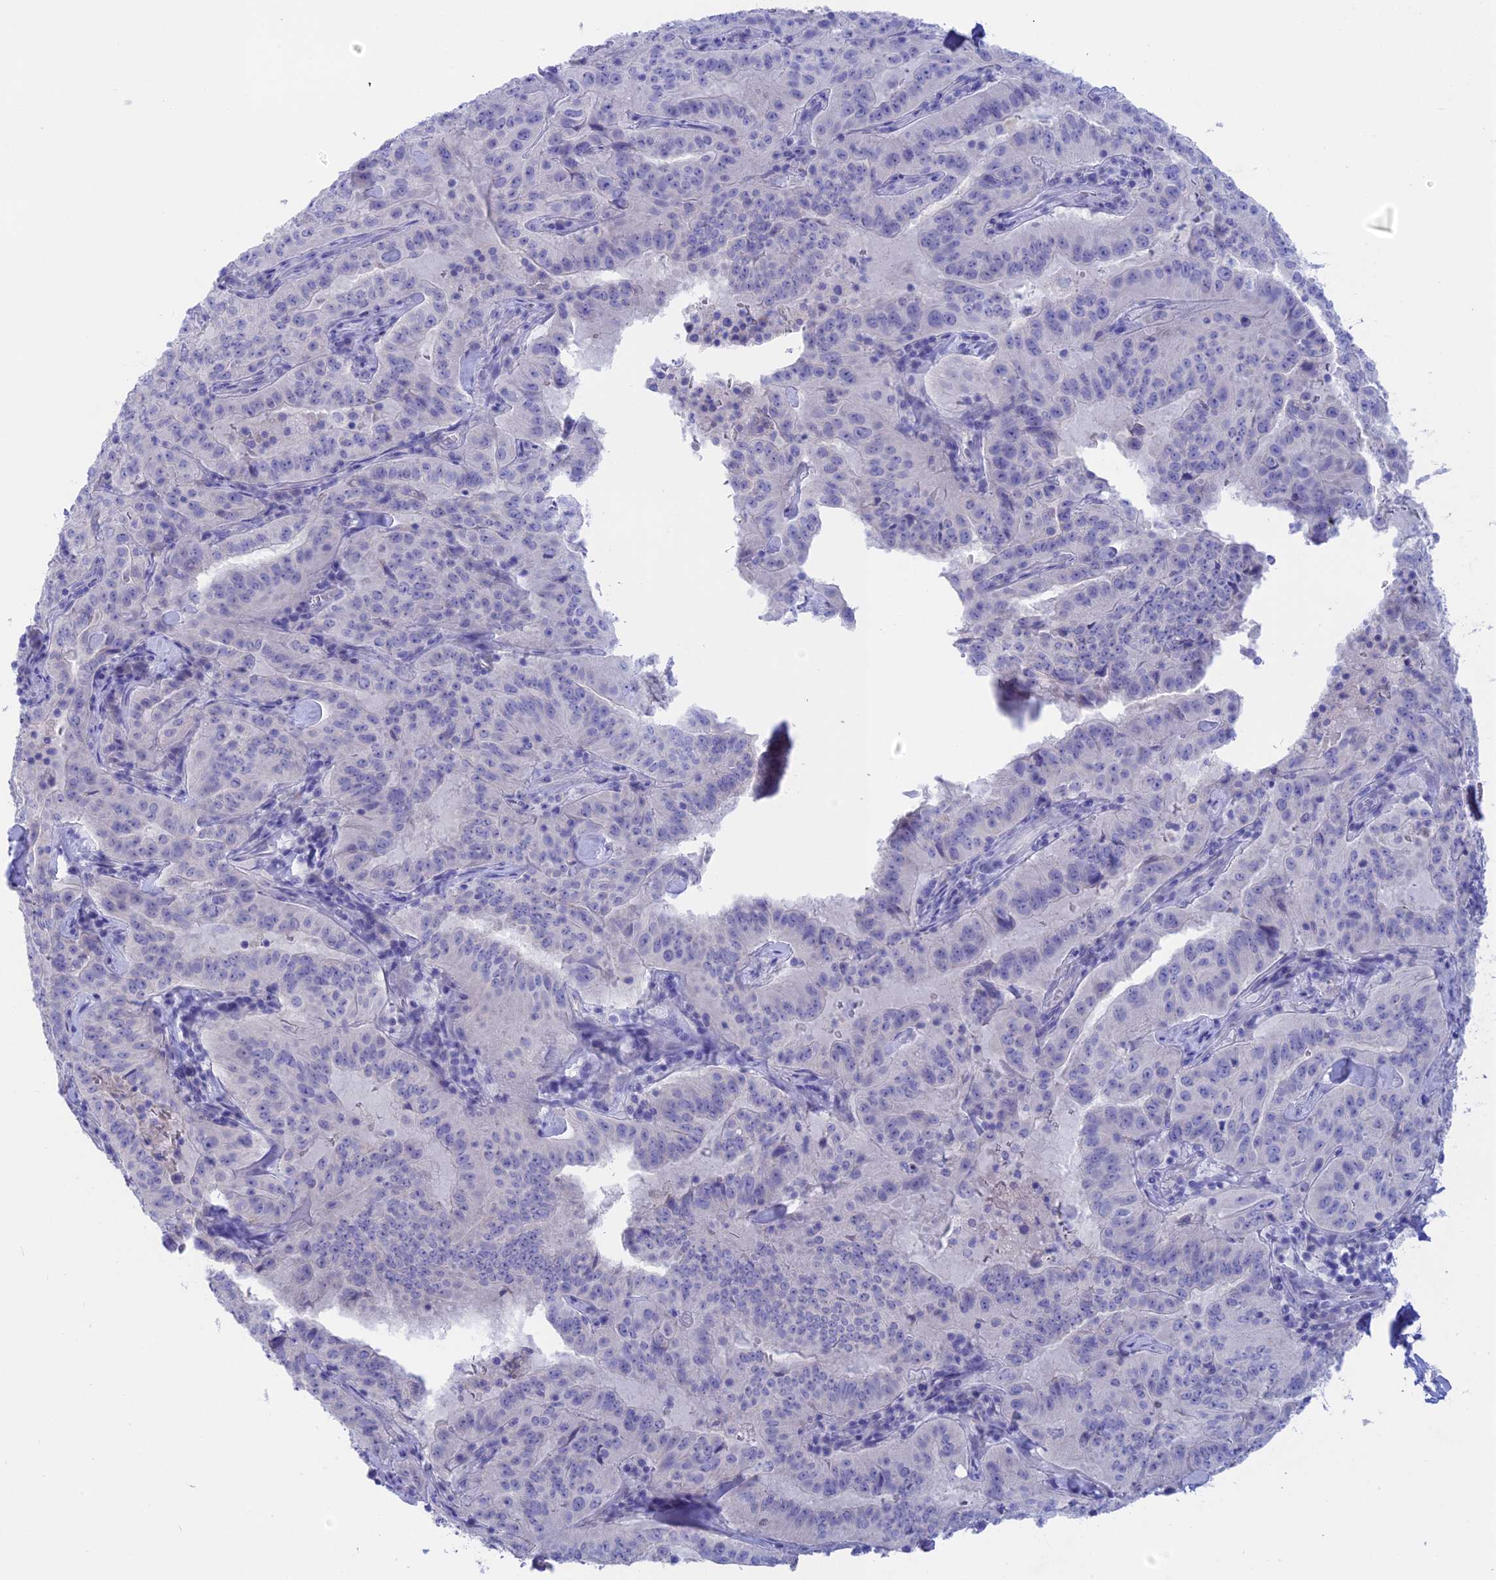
{"staining": {"intensity": "negative", "quantity": "none", "location": "none"}, "tissue": "pancreatic cancer", "cell_type": "Tumor cells", "image_type": "cancer", "snomed": [{"axis": "morphology", "description": "Adenocarcinoma, NOS"}, {"axis": "topography", "description": "Pancreas"}], "caption": "Protein analysis of pancreatic adenocarcinoma displays no significant positivity in tumor cells.", "gene": "BTBD19", "patient": {"sex": "male", "age": 63}}